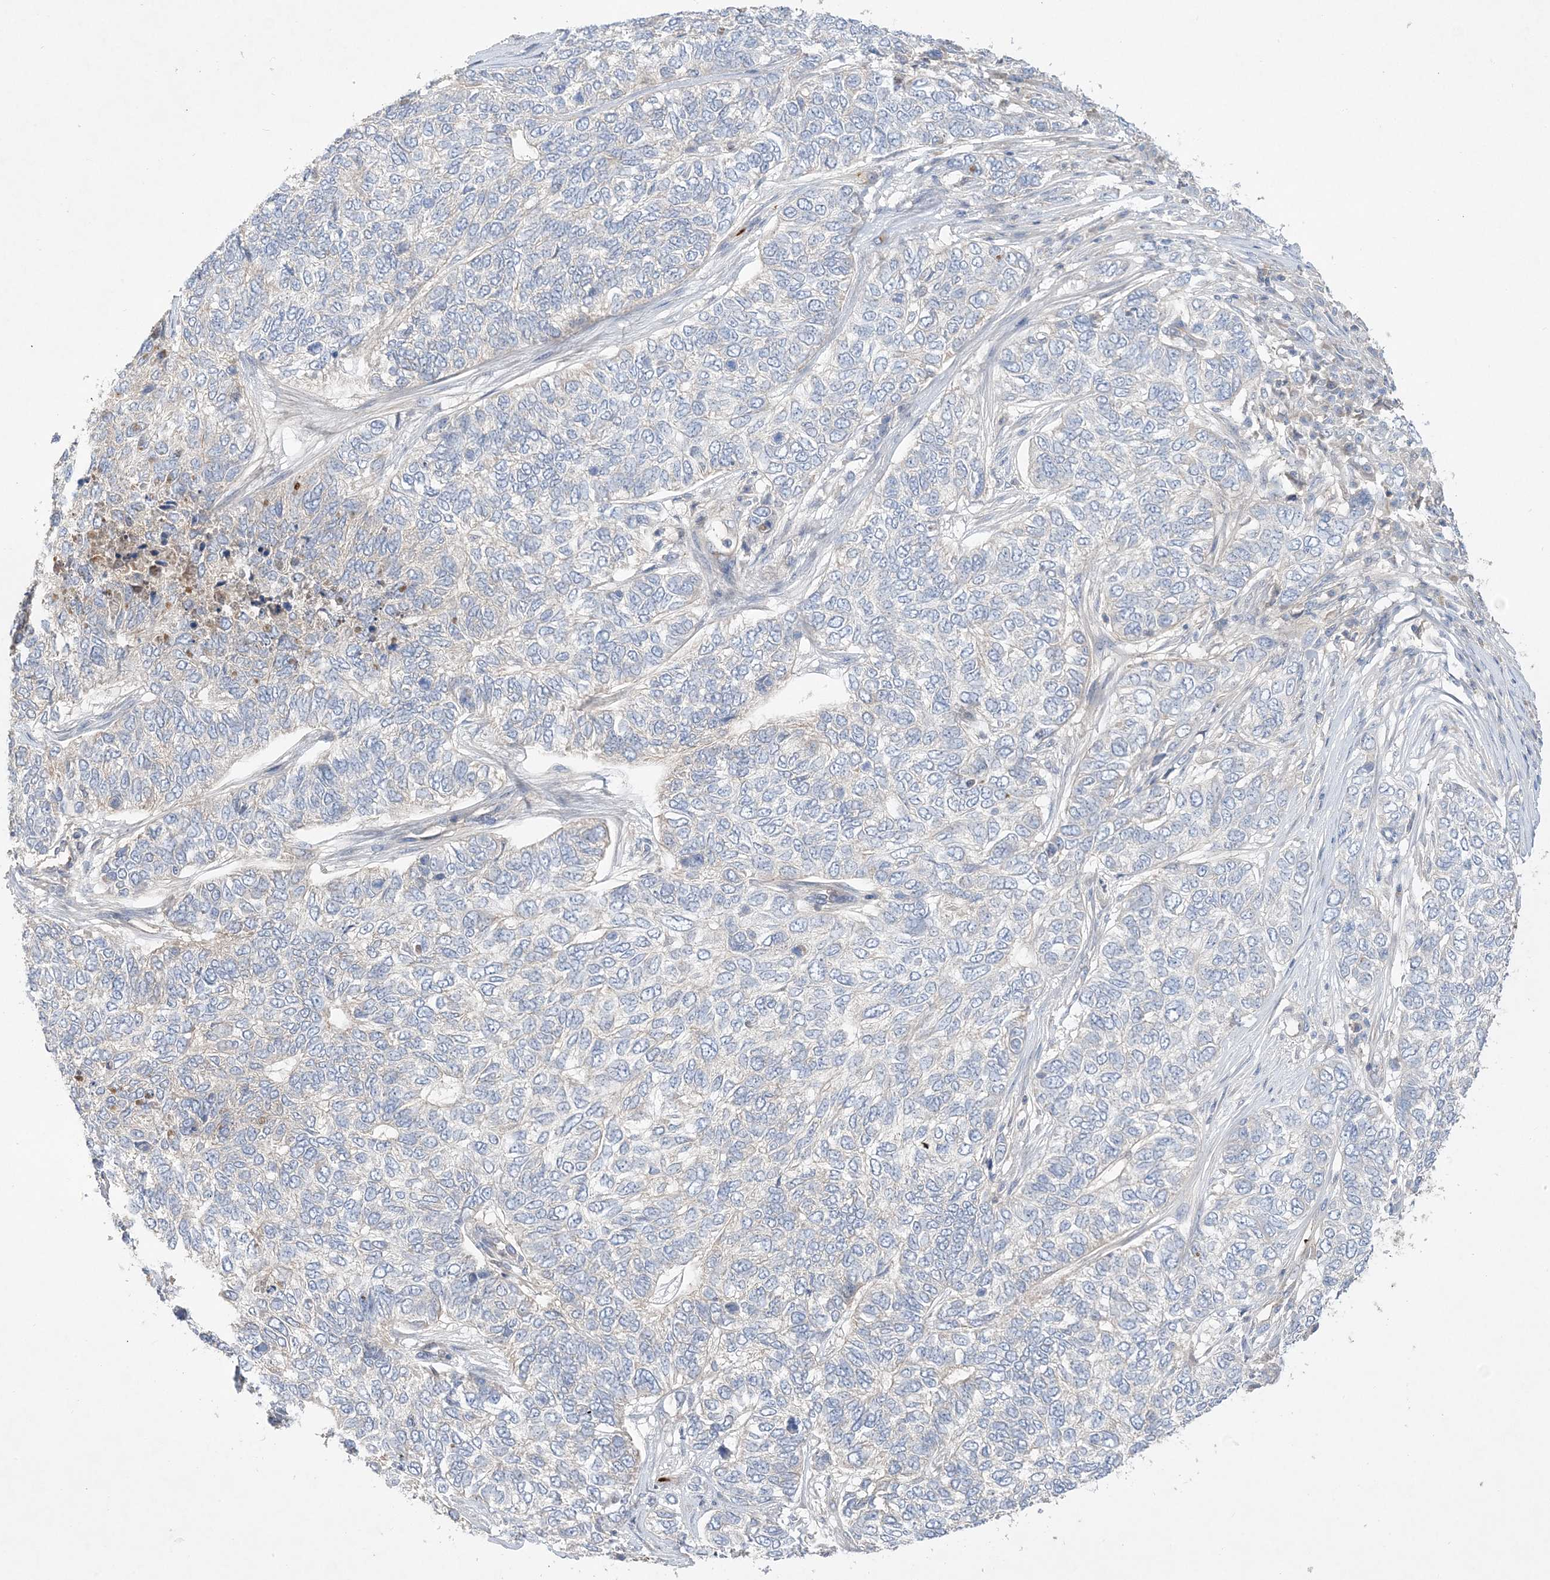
{"staining": {"intensity": "negative", "quantity": "none", "location": "none"}, "tissue": "skin cancer", "cell_type": "Tumor cells", "image_type": "cancer", "snomed": [{"axis": "morphology", "description": "Basal cell carcinoma"}, {"axis": "topography", "description": "Skin"}], "caption": "Tumor cells show no significant protein expression in basal cell carcinoma (skin).", "gene": "ADCK2", "patient": {"sex": "female", "age": 65}}